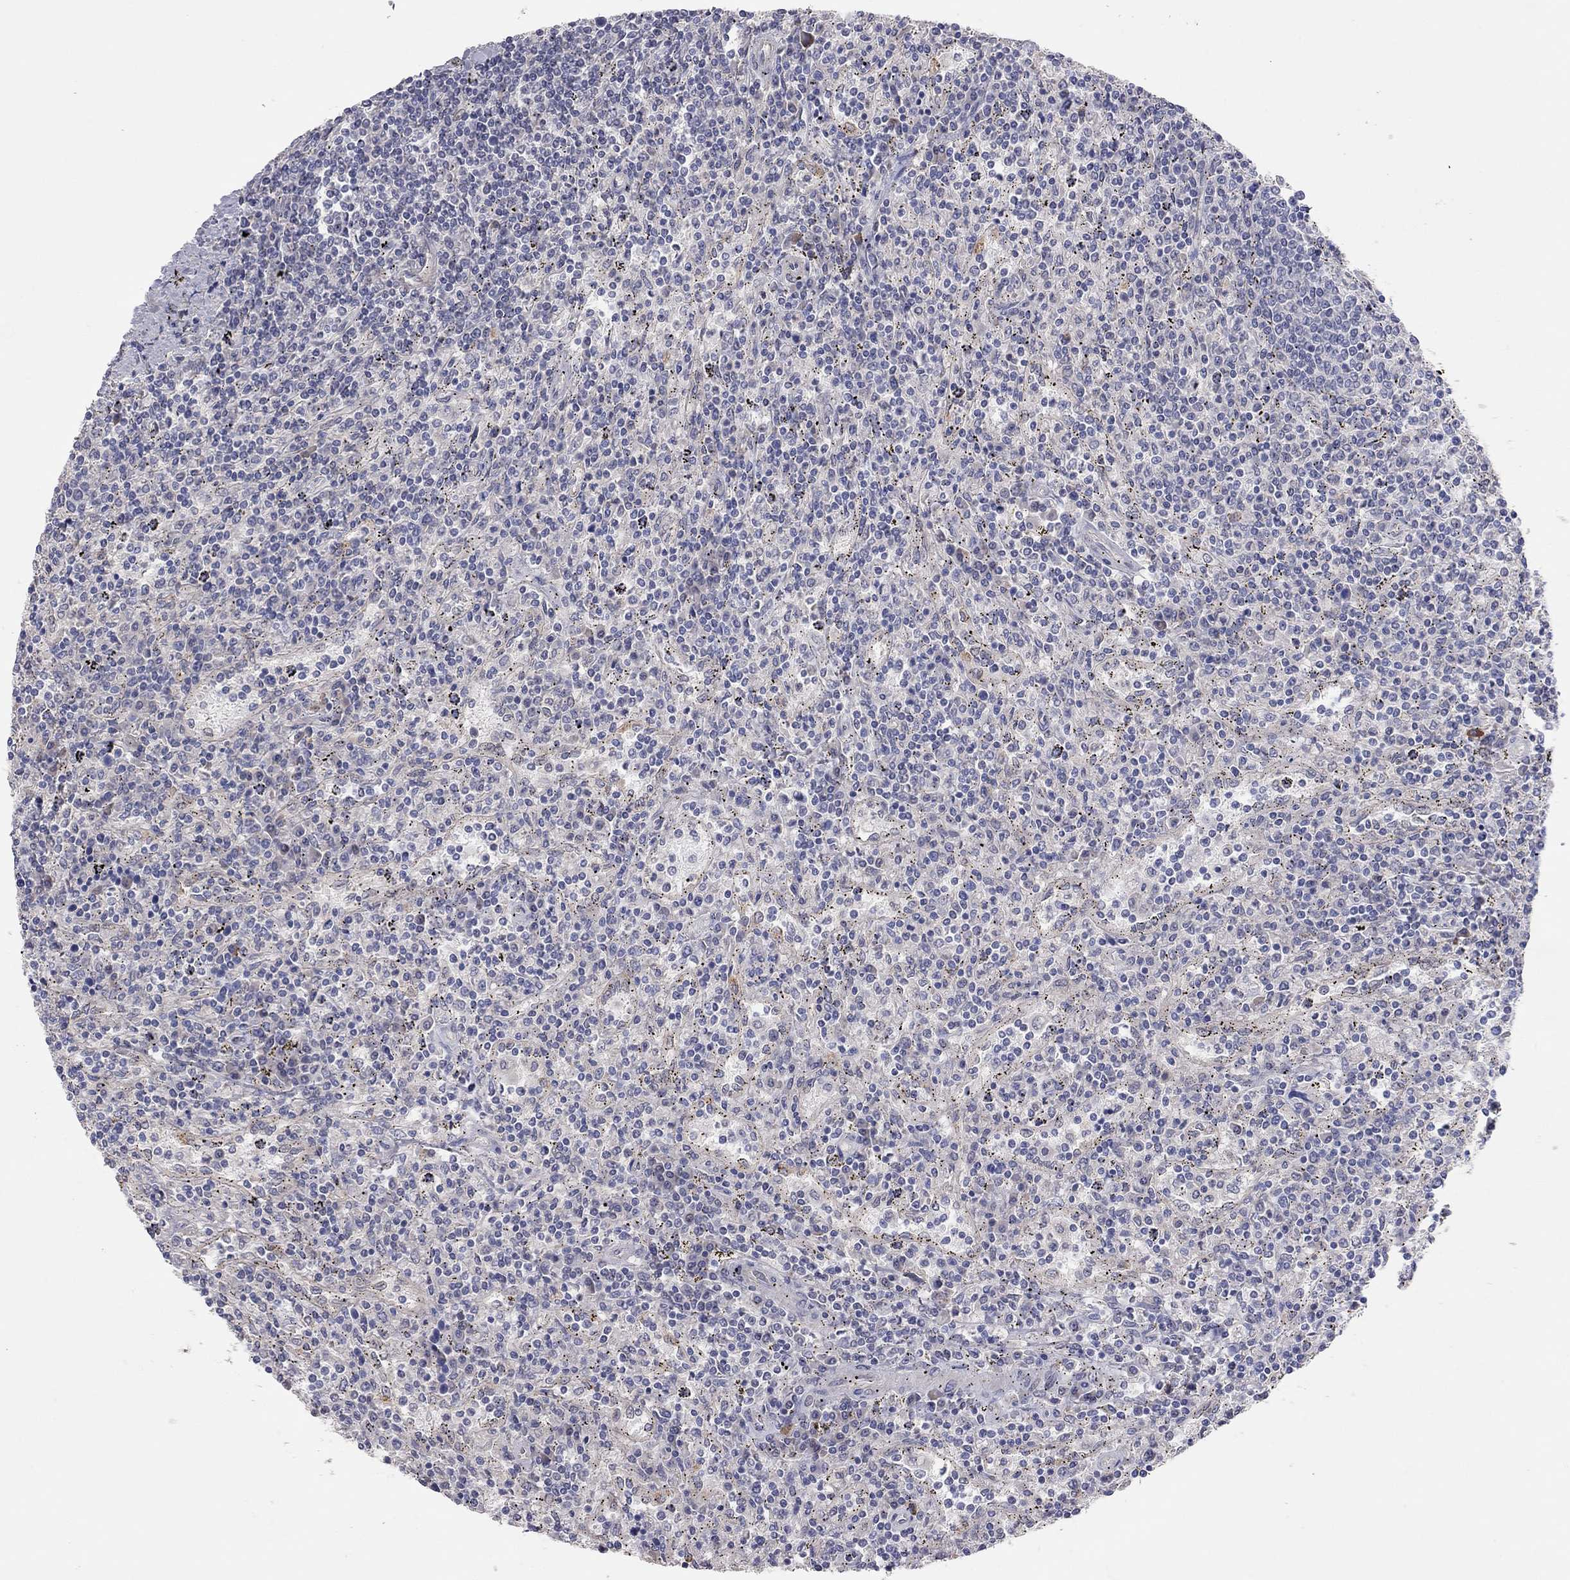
{"staining": {"intensity": "negative", "quantity": "none", "location": "none"}, "tissue": "lymphoma", "cell_type": "Tumor cells", "image_type": "cancer", "snomed": [{"axis": "morphology", "description": "Malignant lymphoma, non-Hodgkin's type, Low grade"}, {"axis": "topography", "description": "Lymph node"}], "caption": "IHC photomicrograph of neoplastic tissue: human lymphoma stained with DAB (3,3'-diaminobenzidine) shows no significant protein expression in tumor cells.", "gene": "KCNB1", "patient": {"sex": "male", "age": 52}}